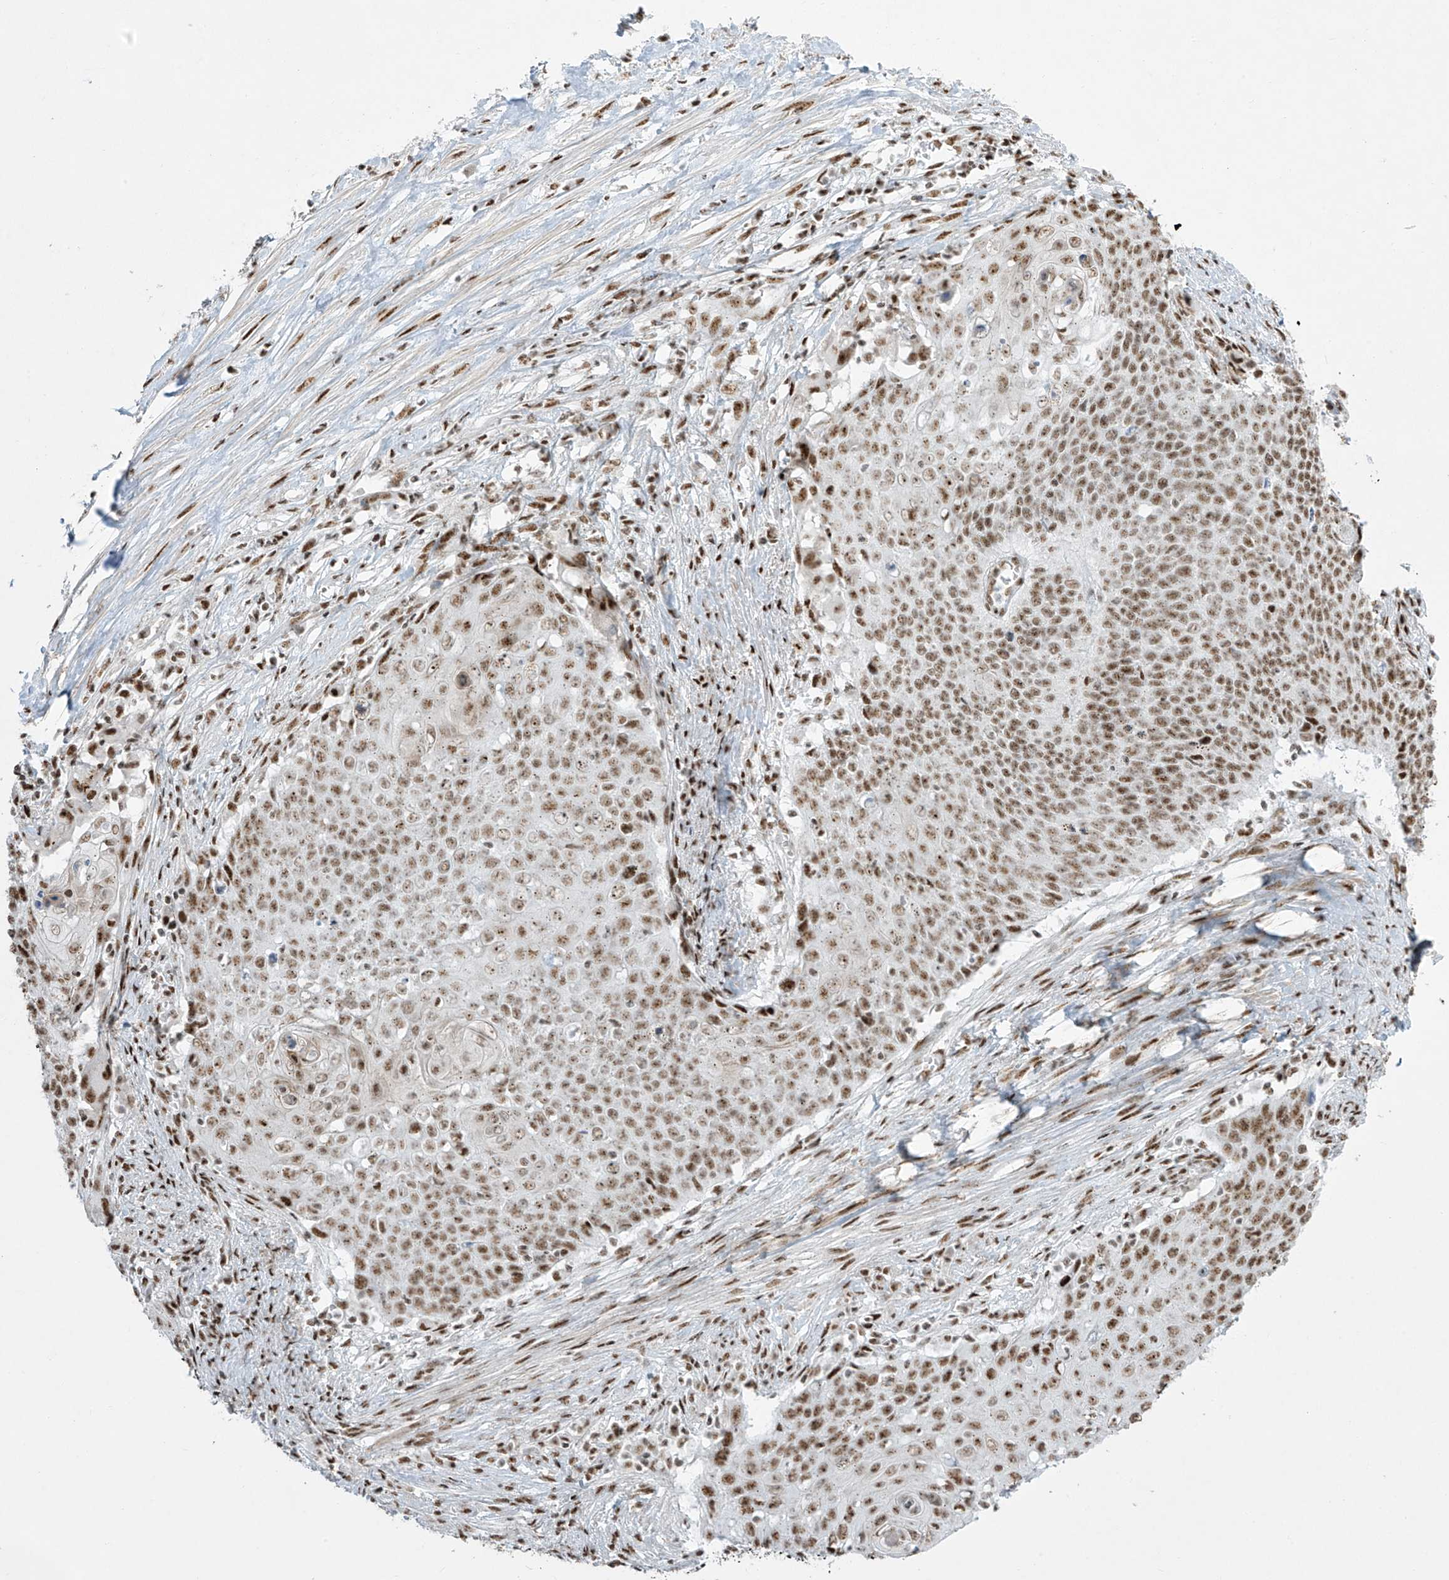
{"staining": {"intensity": "moderate", "quantity": ">75%", "location": "nuclear"}, "tissue": "cervical cancer", "cell_type": "Tumor cells", "image_type": "cancer", "snomed": [{"axis": "morphology", "description": "Squamous cell carcinoma, NOS"}, {"axis": "topography", "description": "Cervix"}], "caption": "Immunohistochemistry (DAB) staining of cervical cancer (squamous cell carcinoma) shows moderate nuclear protein positivity in about >75% of tumor cells. (Brightfield microscopy of DAB IHC at high magnification).", "gene": "MS4A6A", "patient": {"sex": "female", "age": 39}}